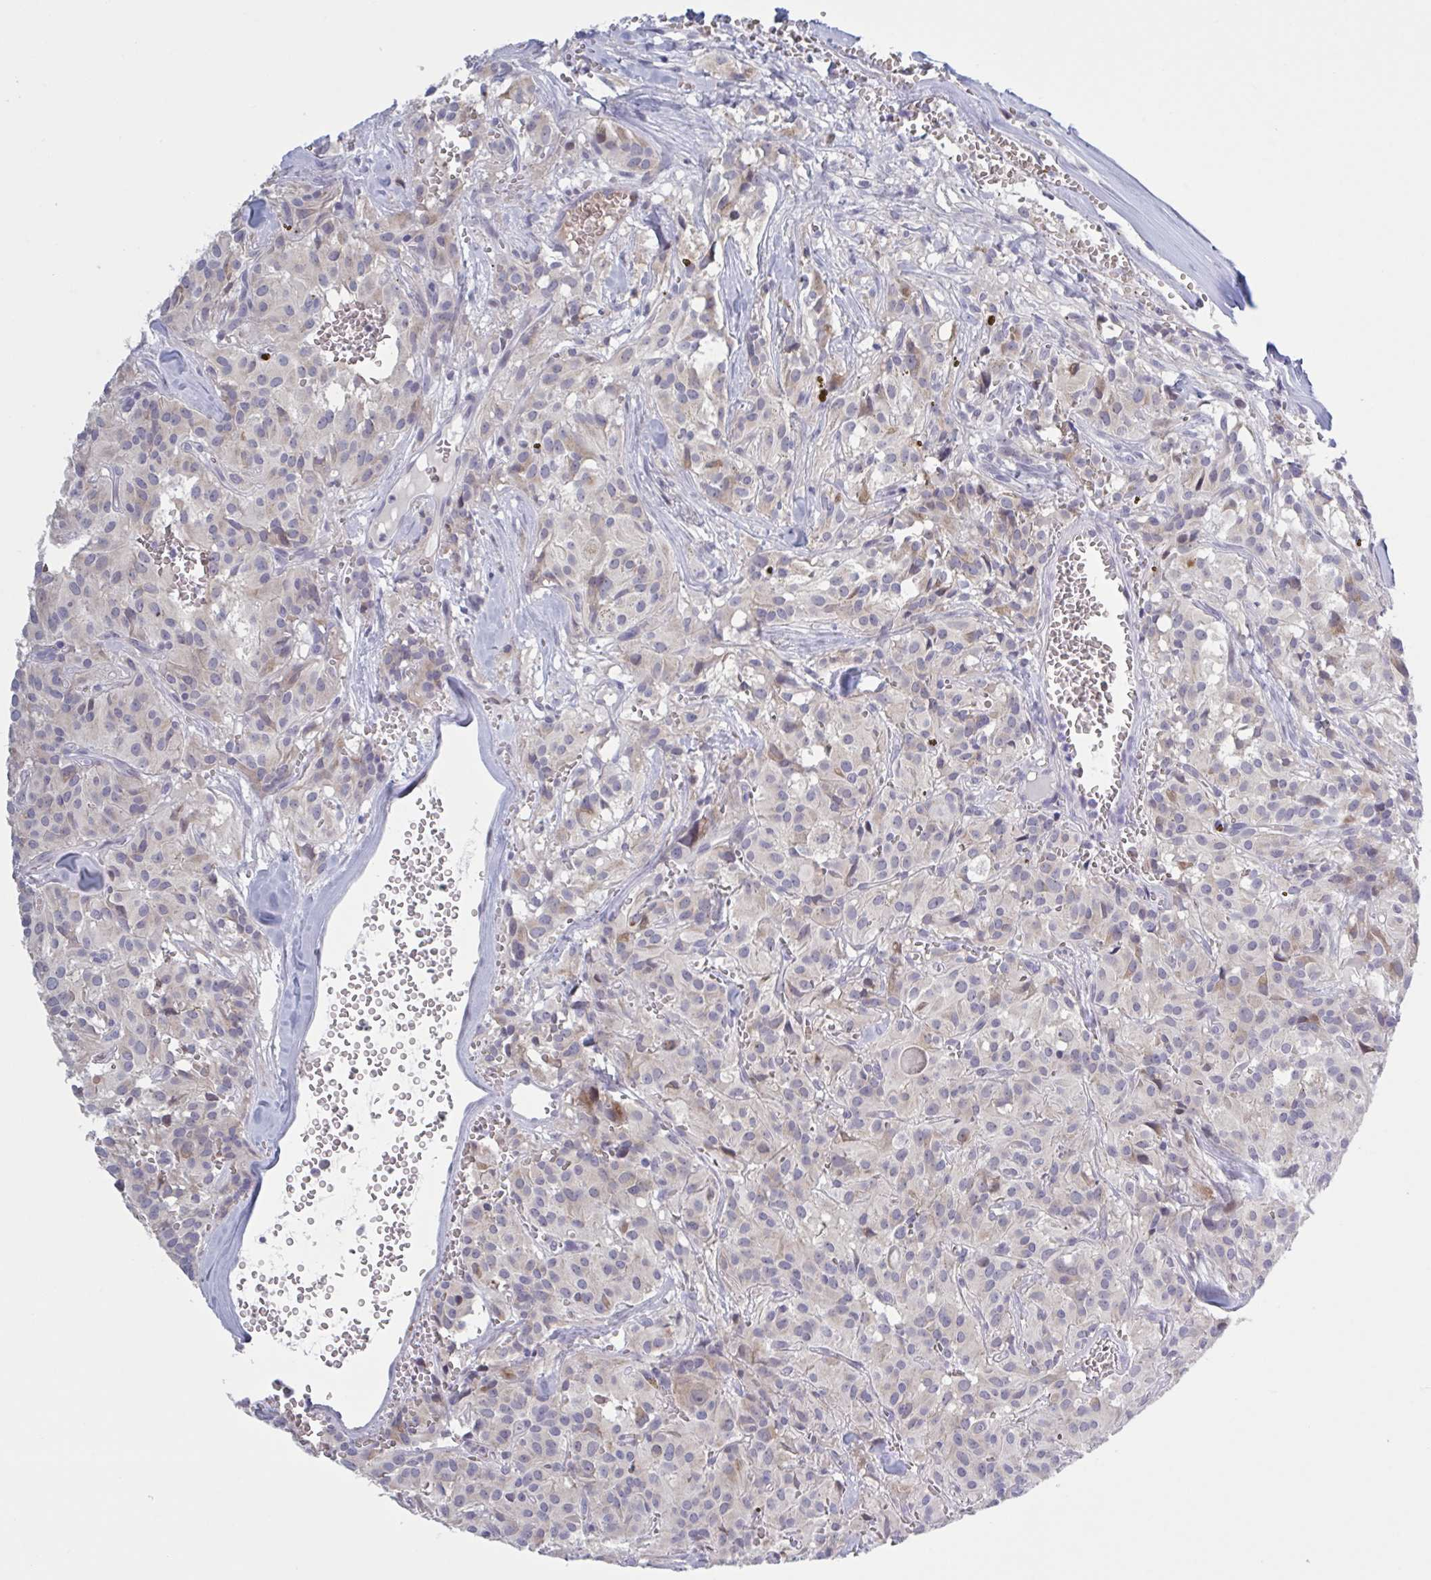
{"staining": {"intensity": "negative", "quantity": "none", "location": "none"}, "tissue": "glioma", "cell_type": "Tumor cells", "image_type": "cancer", "snomed": [{"axis": "morphology", "description": "Glioma, malignant, Low grade"}, {"axis": "topography", "description": "Brain"}], "caption": "The micrograph reveals no significant positivity in tumor cells of malignant glioma (low-grade). Brightfield microscopy of immunohistochemistry (IHC) stained with DAB (3,3'-diaminobenzidine) (brown) and hematoxylin (blue), captured at high magnification.", "gene": "HSD11B2", "patient": {"sex": "male", "age": 42}}